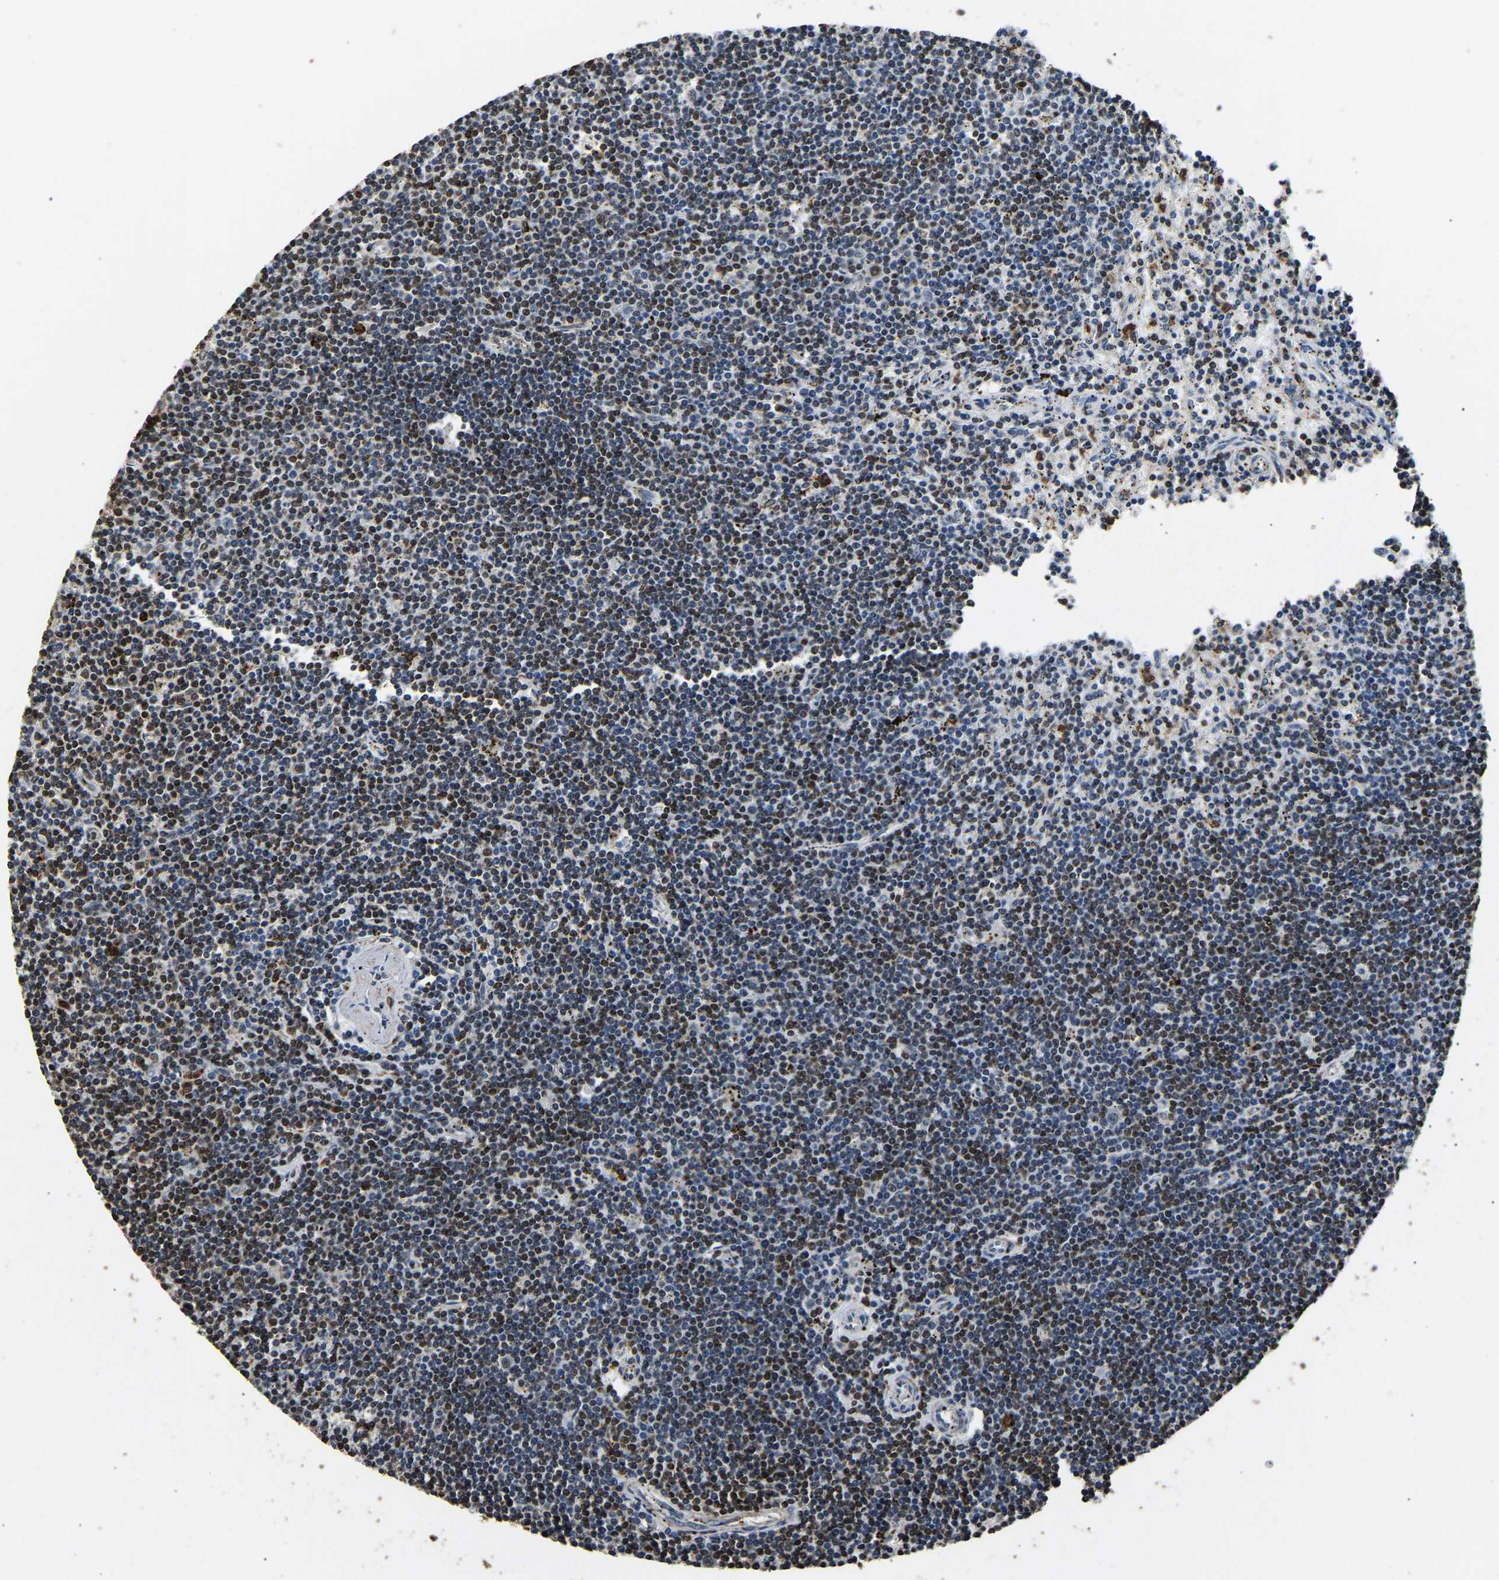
{"staining": {"intensity": "moderate", "quantity": "25%-75%", "location": "nuclear"}, "tissue": "lymphoma", "cell_type": "Tumor cells", "image_type": "cancer", "snomed": [{"axis": "morphology", "description": "Malignant lymphoma, non-Hodgkin's type, Low grade"}, {"axis": "topography", "description": "Spleen"}], "caption": "DAB (3,3'-diaminobenzidine) immunohistochemical staining of human lymphoma exhibits moderate nuclear protein positivity in approximately 25%-75% of tumor cells.", "gene": "SAFB", "patient": {"sex": "male", "age": 76}}